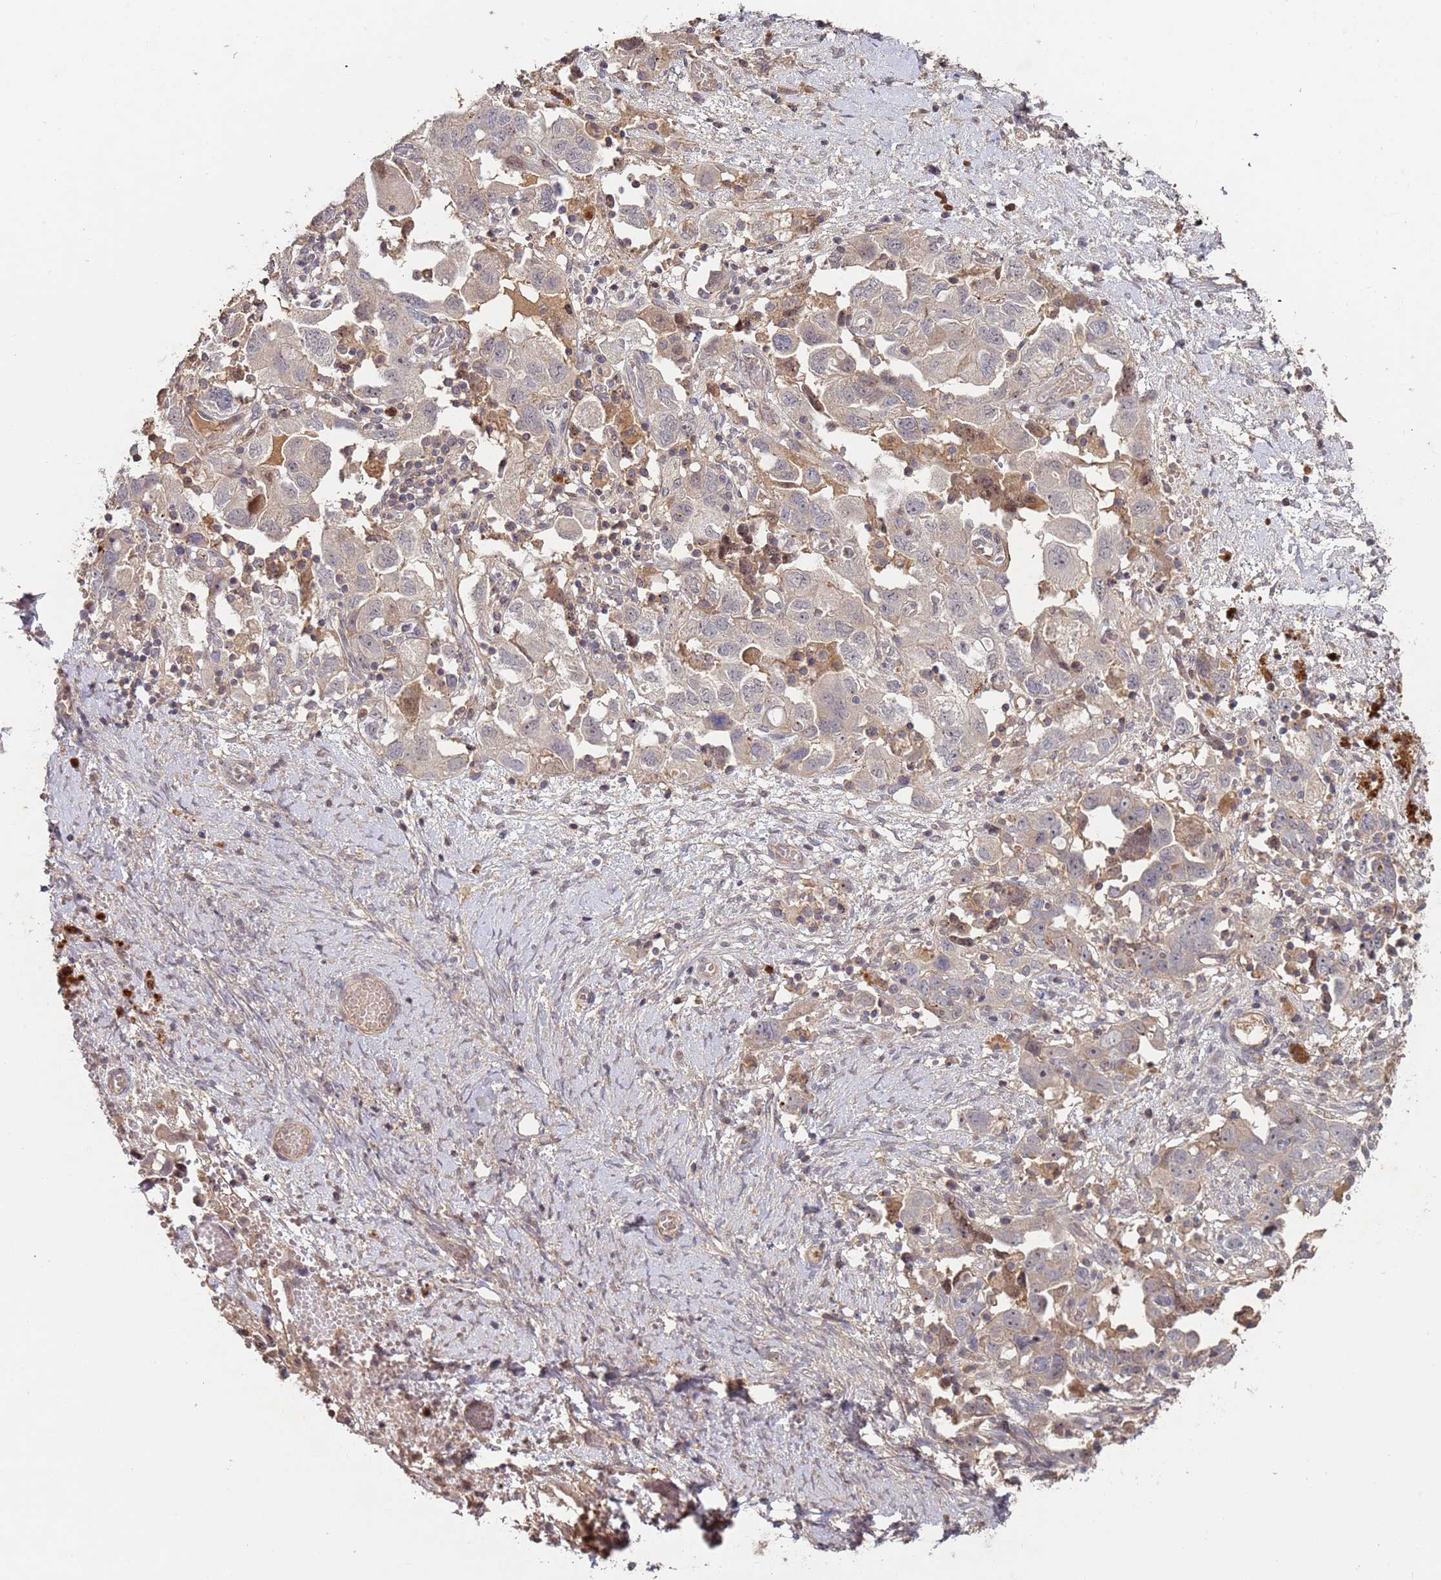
{"staining": {"intensity": "weak", "quantity": "25%-75%", "location": "cytoplasmic/membranous"}, "tissue": "ovarian cancer", "cell_type": "Tumor cells", "image_type": "cancer", "snomed": [{"axis": "morphology", "description": "Carcinoma, NOS"}, {"axis": "morphology", "description": "Cystadenocarcinoma, serous, NOS"}, {"axis": "topography", "description": "Ovary"}], "caption": "Protein expression by immunohistochemistry exhibits weak cytoplasmic/membranous staining in about 25%-75% of tumor cells in serous cystadenocarcinoma (ovarian). (Stains: DAB (3,3'-diaminobenzidine) in brown, nuclei in blue, Microscopy: brightfield microscopy at high magnification).", "gene": "KANSL1L", "patient": {"sex": "female", "age": 69}}